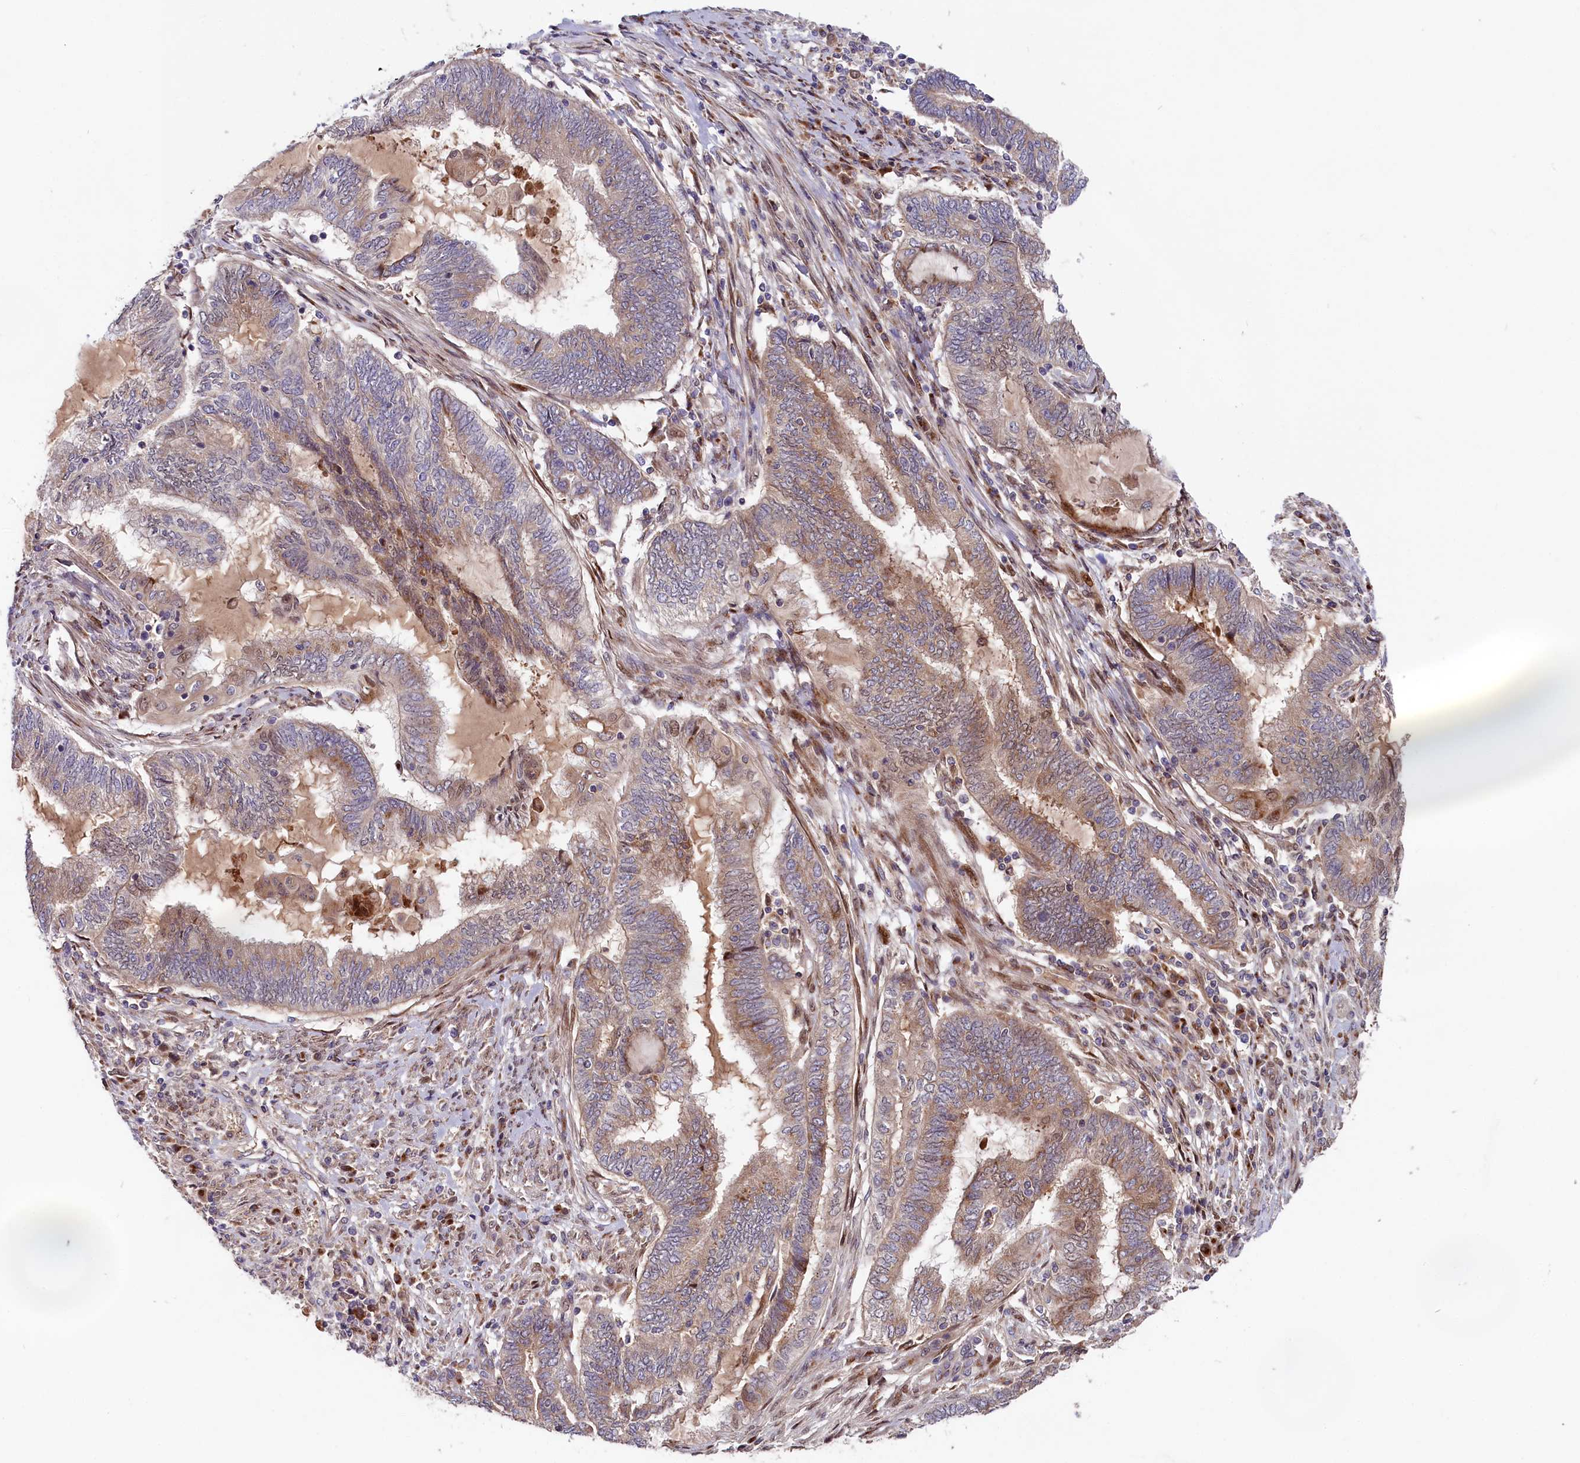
{"staining": {"intensity": "weak", "quantity": "25%-75%", "location": "cytoplasmic/membranous"}, "tissue": "endometrial cancer", "cell_type": "Tumor cells", "image_type": "cancer", "snomed": [{"axis": "morphology", "description": "Adenocarcinoma, NOS"}, {"axis": "topography", "description": "Uterus"}, {"axis": "topography", "description": "Endometrium"}], "caption": "Endometrial cancer (adenocarcinoma) tissue exhibits weak cytoplasmic/membranous positivity in approximately 25%-75% of tumor cells, visualized by immunohistochemistry. The staining was performed using DAB, with brown indicating positive protein expression. Nuclei are stained blue with hematoxylin.", "gene": "CHST12", "patient": {"sex": "female", "age": 70}}